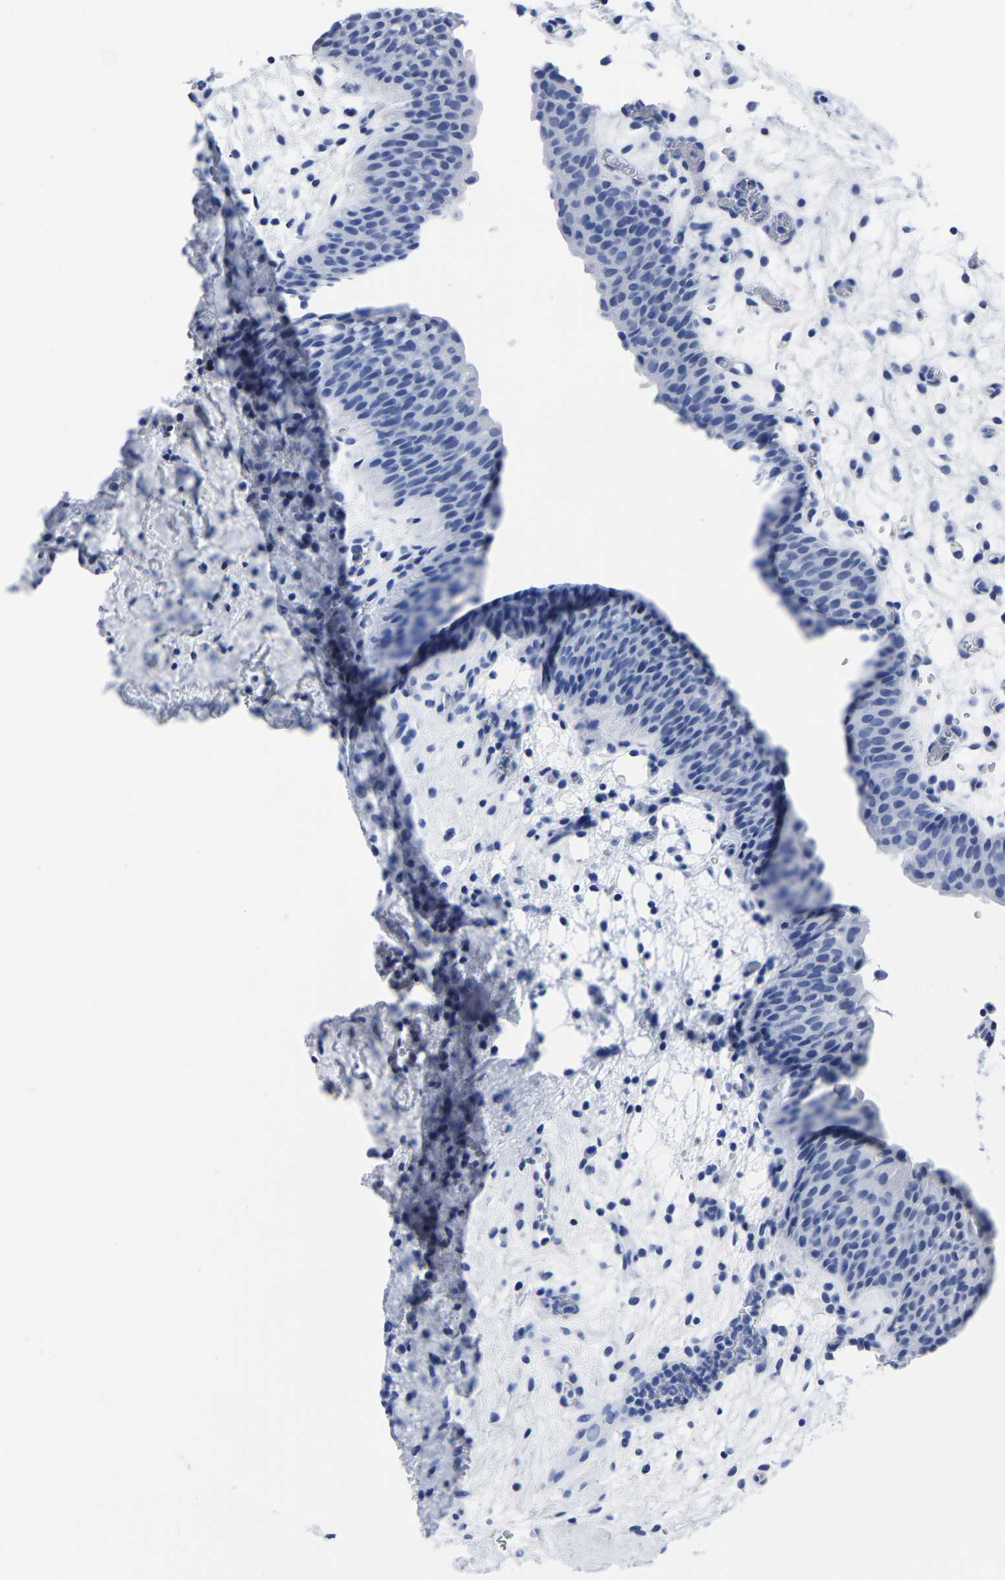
{"staining": {"intensity": "negative", "quantity": "none", "location": "none"}, "tissue": "urinary bladder", "cell_type": "Urothelial cells", "image_type": "normal", "snomed": [{"axis": "morphology", "description": "Normal tissue, NOS"}, {"axis": "topography", "description": "Urinary bladder"}], "caption": "This is a image of immunohistochemistry (IHC) staining of unremarkable urinary bladder, which shows no staining in urothelial cells. The staining was performed using DAB to visualize the protein expression in brown, while the nuclei were stained in blue with hematoxylin (Magnification: 20x).", "gene": "IMPG2", "patient": {"sex": "male", "age": 37}}